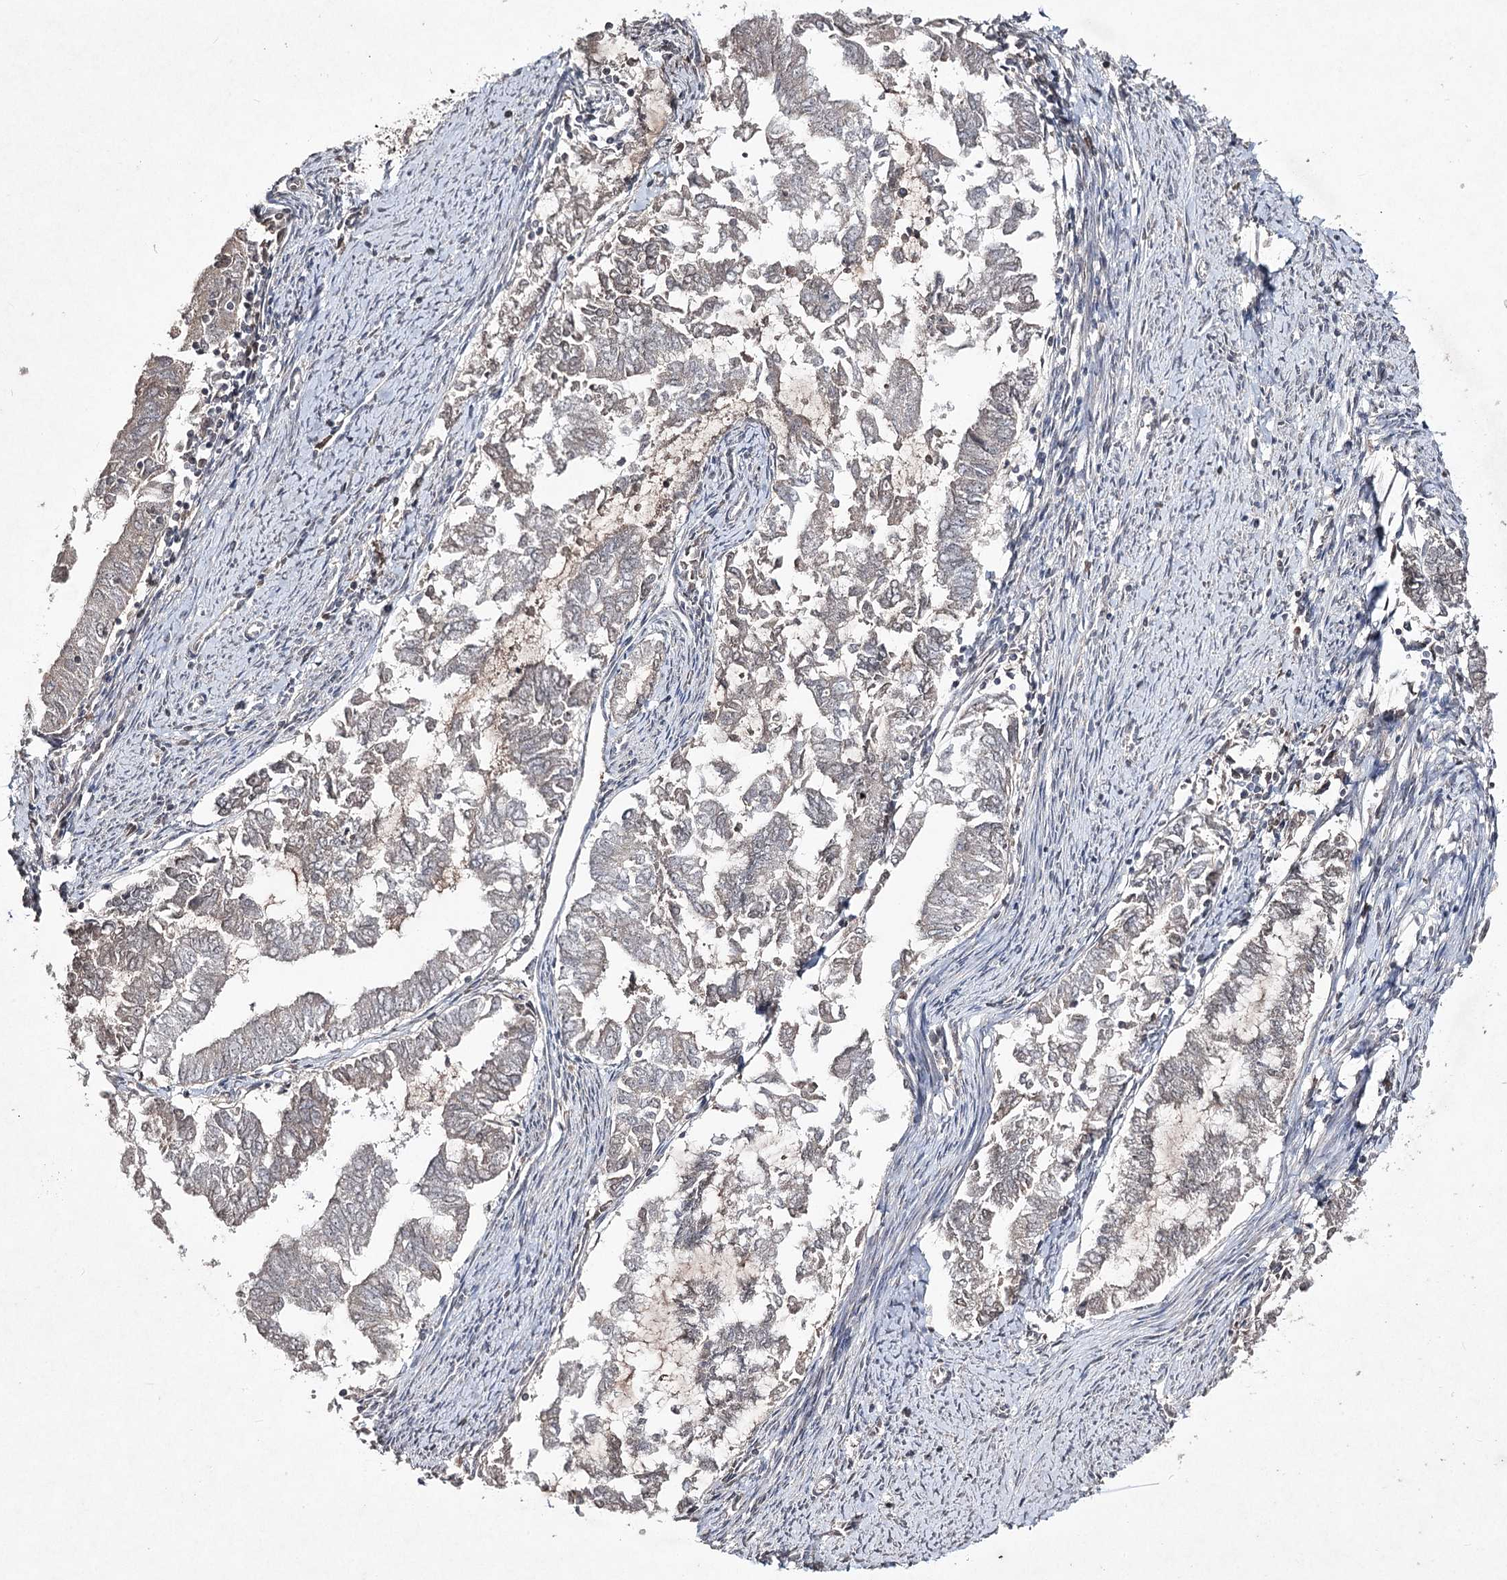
{"staining": {"intensity": "negative", "quantity": "none", "location": "none"}, "tissue": "endometrial cancer", "cell_type": "Tumor cells", "image_type": "cancer", "snomed": [{"axis": "morphology", "description": "Adenocarcinoma, NOS"}, {"axis": "topography", "description": "Endometrium"}], "caption": "IHC photomicrograph of neoplastic tissue: endometrial cancer stained with DAB (3,3'-diaminobenzidine) exhibits no significant protein expression in tumor cells. (DAB (3,3'-diaminobenzidine) IHC, high magnification).", "gene": "SYNGR3", "patient": {"sex": "female", "age": 79}}